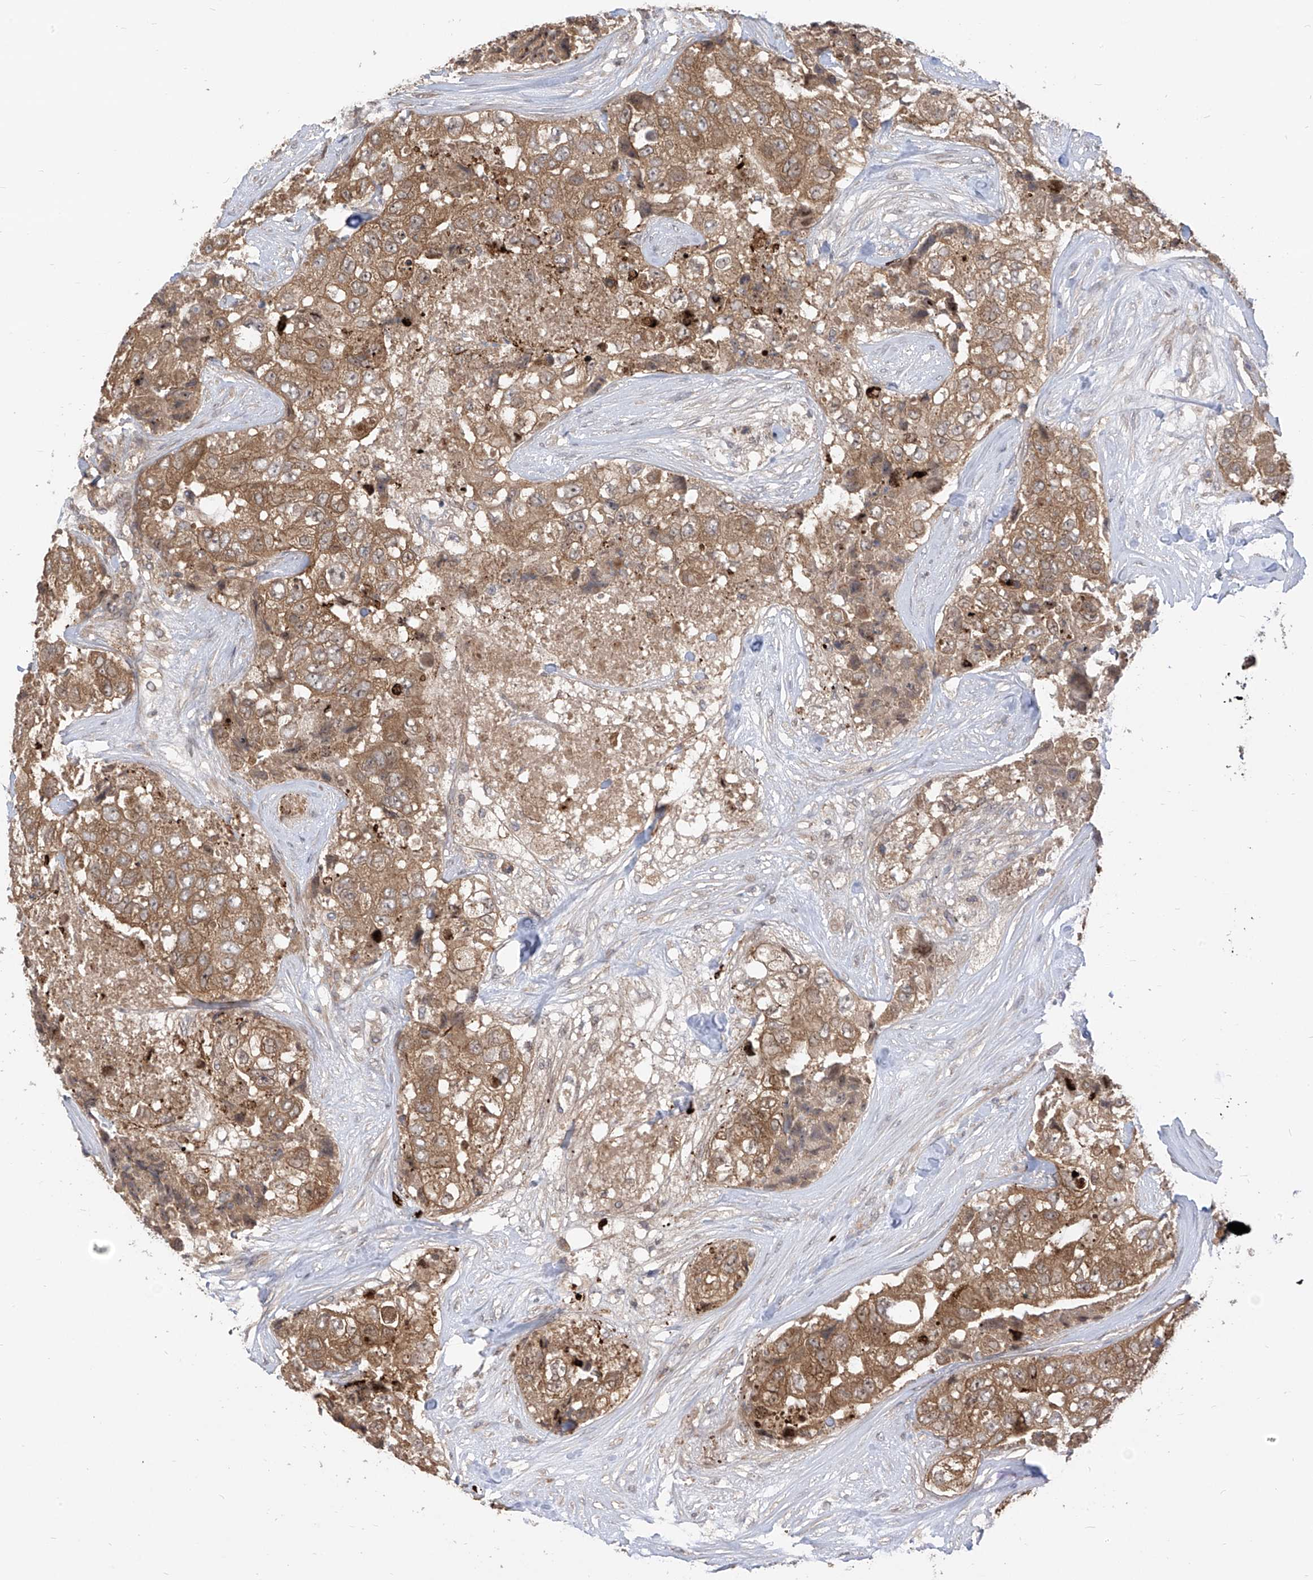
{"staining": {"intensity": "moderate", "quantity": ">75%", "location": "cytoplasmic/membranous"}, "tissue": "breast cancer", "cell_type": "Tumor cells", "image_type": "cancer", "snomed": [{"axis": "morphology", "description": "Duct carcinoma"}, {"axis": "topography", "description": "Breast"}], "caption": "Protein staining of breast invasive ductal carcinoma tissue exhibits moderate cytoplasmic/membranous expression in approximately >75% of tumor cells. (IHC, brightfield microscopy, high magnification).", "gene": "CNKSR1", "patient": {"sex": "female", "age": 62}}